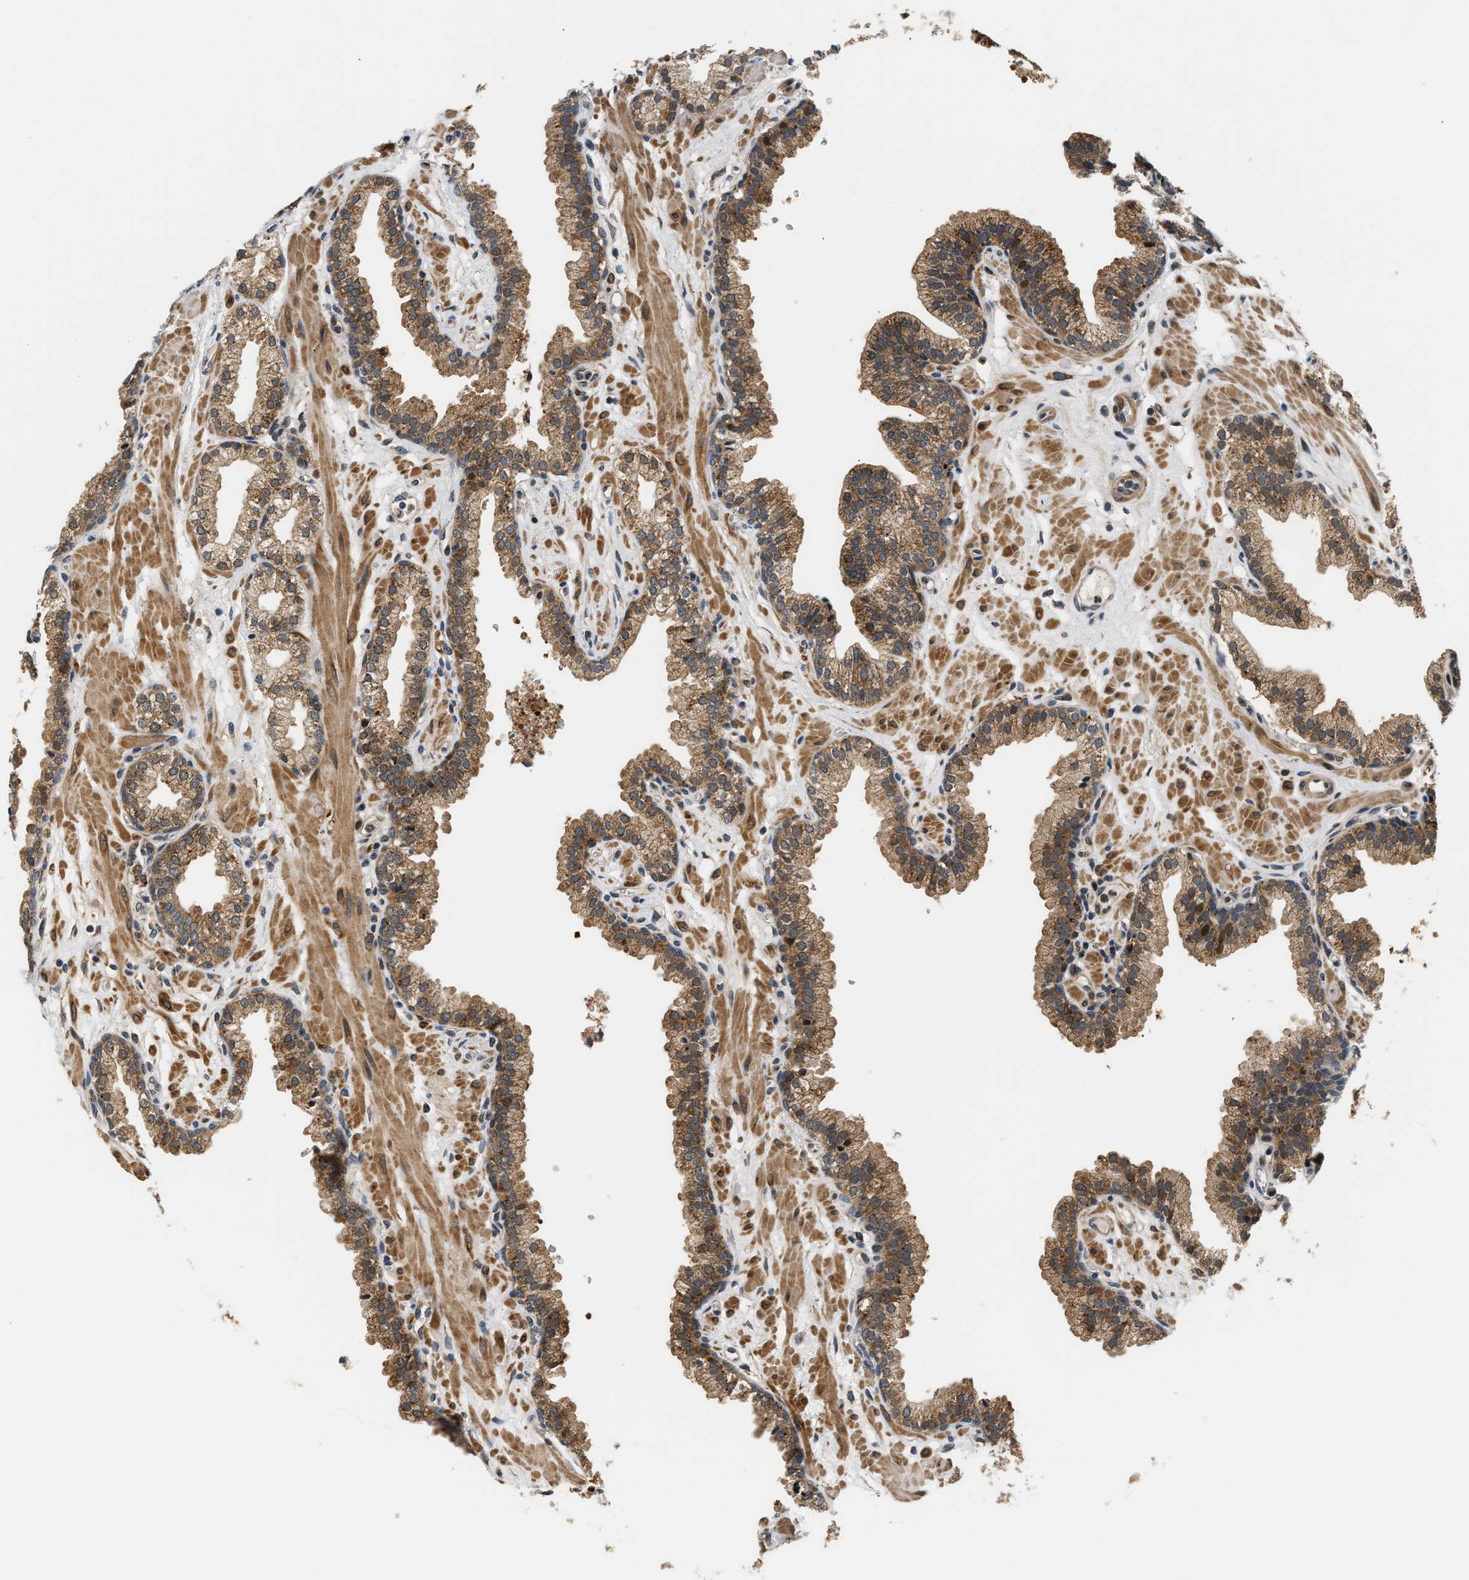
{"staining": {"intensity": "moderate", "quantity": ">75%", "location": "cytoplasmic/membranous"}, "tissue": "prostate", "cell_type": "Glandular cells", "image_type": "normal", "snomed": [{"axis": "morphology", "description": "Normal tissue, NOS"}, {"axis": "morphology", "description": "Urothelial carcinoma, Low grade"}, {"axis": "topography", "description": "Urinary bladder"}, {"axis": "topography", "description": "Prostate"}], "caption": "High-power microscopy captured an immunohistochemistry photomicrograph of unremarkable prostate, revealing moderate cytoplasmic/membranous positivity in approximately >75% of glandular cells. (Stains: DAB in brown, nuclei in blue, Microscopy: brightfield microscopy at high magnification).", "gene": "LARP6", "patient": {"sex": "male", "age": 60}}